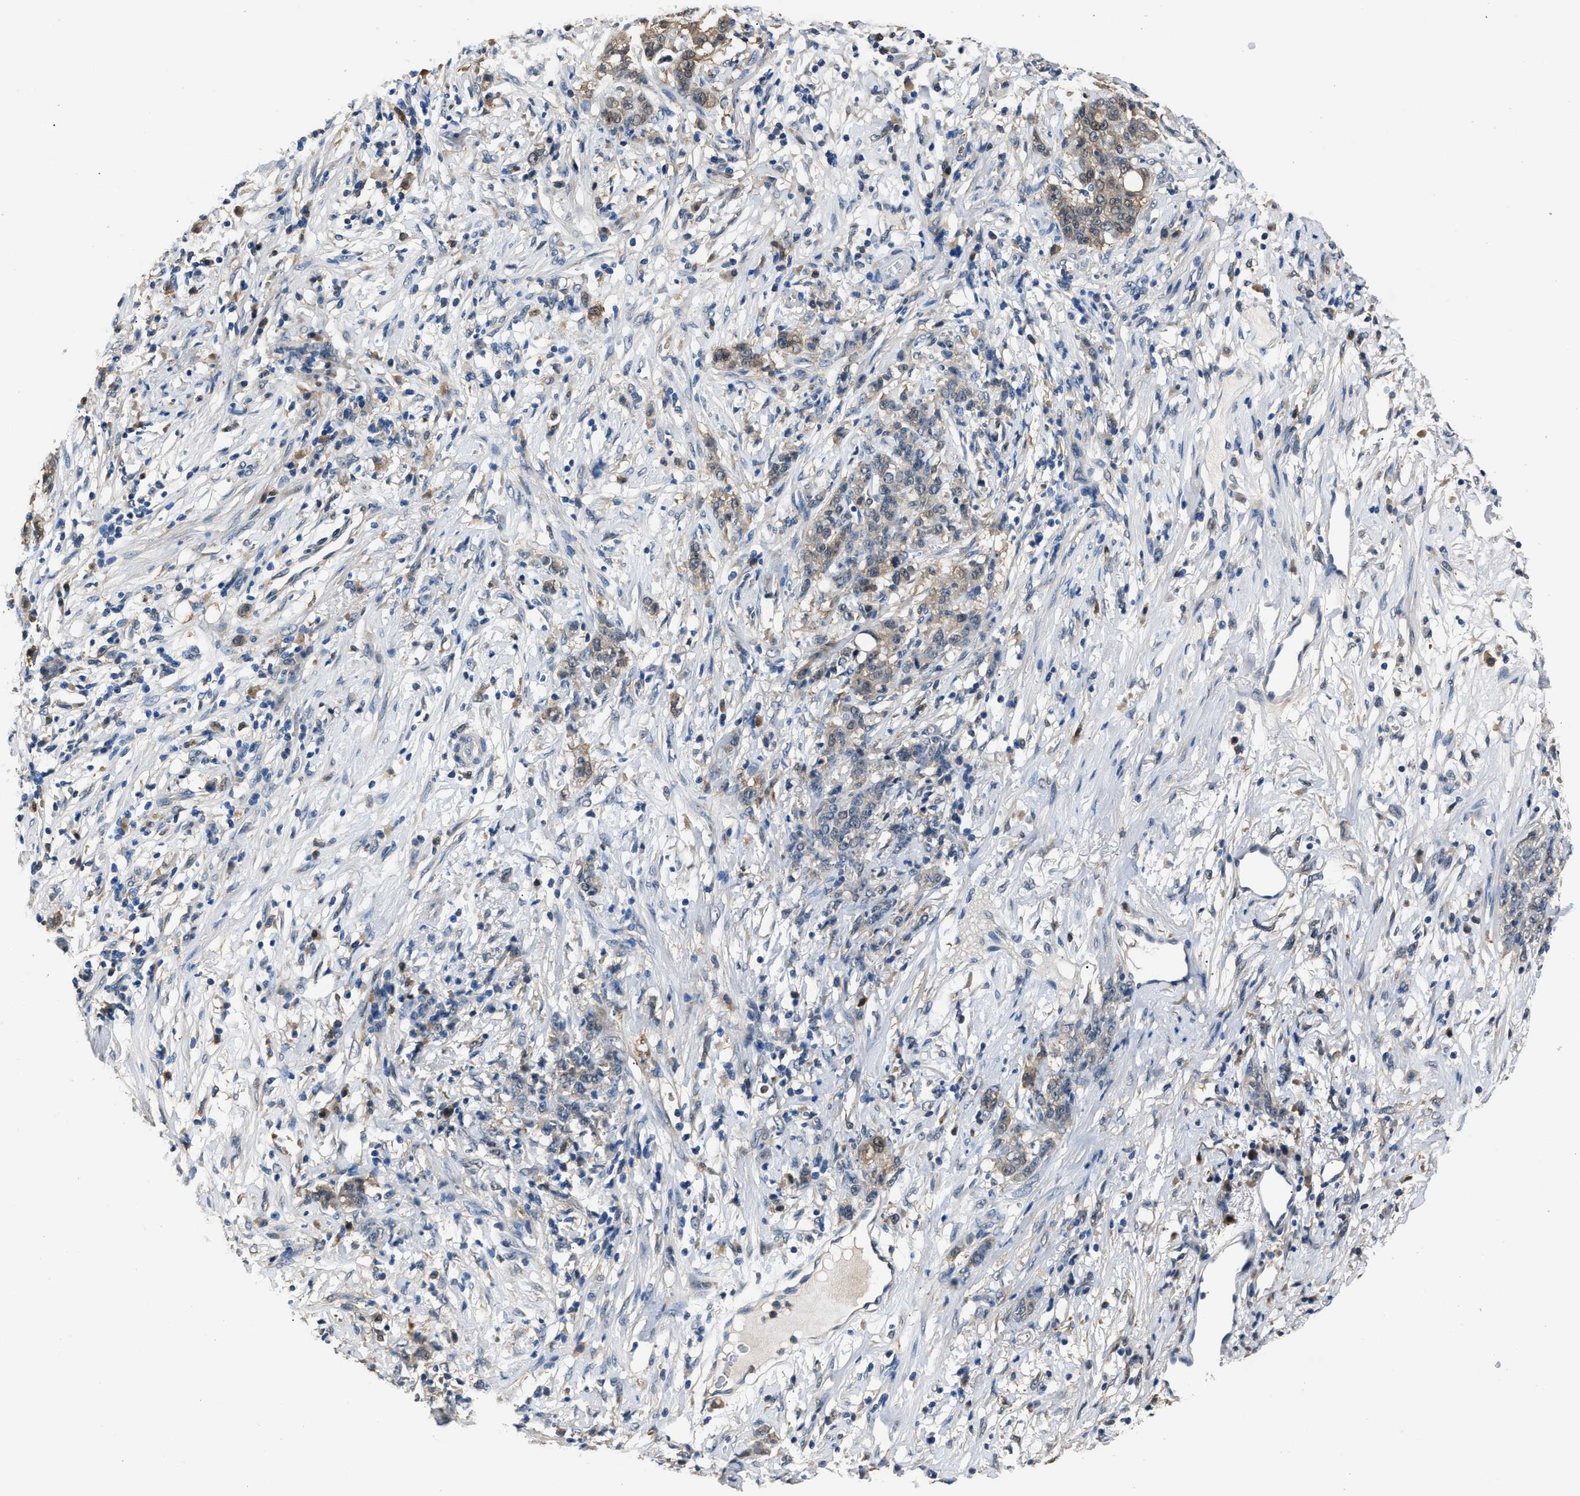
{"staining": {"intensity": "weak", "quantity": ">75%", "location": "cytoplasmic/membranous"}, "tissue": "stomach cancer", "cell_type": "Tumor cells", "image_type": "cancer", "snomed": [{"axis": "morphology", "description": "Adenocarcinoma, NOS"}, {"axis": "topography", "description": "Stomach, lower"}], "caption": "Immunohistochemistry (IHC) (DAB (3,3'-diaminobenzidine)) staining of adenocarcinoma (stomach) displays weak cytoplasmic/membranous protein staining in about >75% of tumor cells. The staining was performed using DAB (3,3'-diaminobenzidine), with brown indicating positive protein expression. Nuclei are stained blue with hematoxylin.", "gene": "GSTP1", "patient": {"sex": "male", "age": 88}}